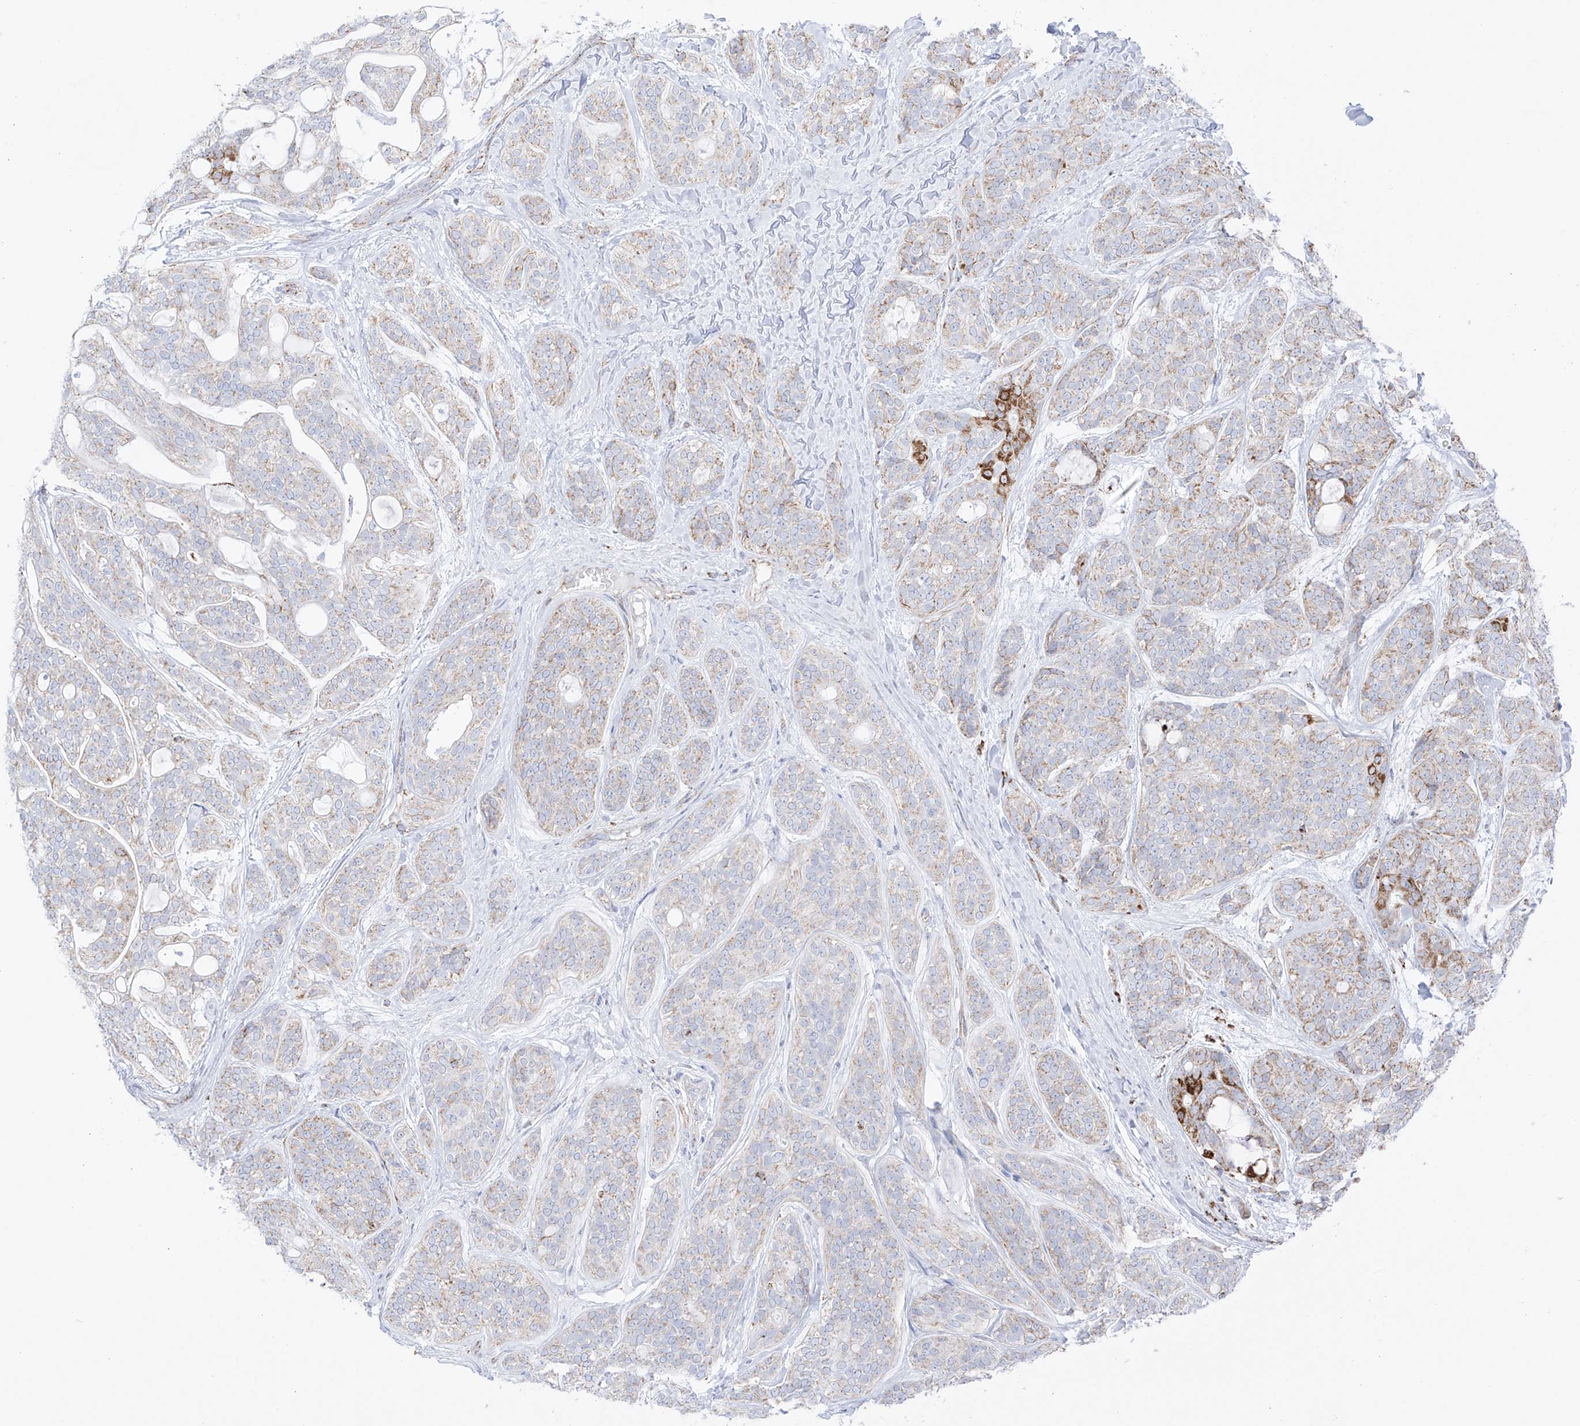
{"staining": {"intensity": "weak", "quantity": "<25%", "location": "cytoplasmic/membranous"}, "tissue": "head and neck cancer", "cell_type": "Tumor cells", "image_type": "cancer", "snomed": [{"axis": "morphology", "description": "Adenocarcinoma, NOS"}, {"axis": "topography", "description": "Head-Neck"}], "caption": "Tumor cells show no significant protein positivity in head and neck cancer (adenocarcinoma).", "gene": "XKR3", "patient": {"sex": "male", "age": 66}}